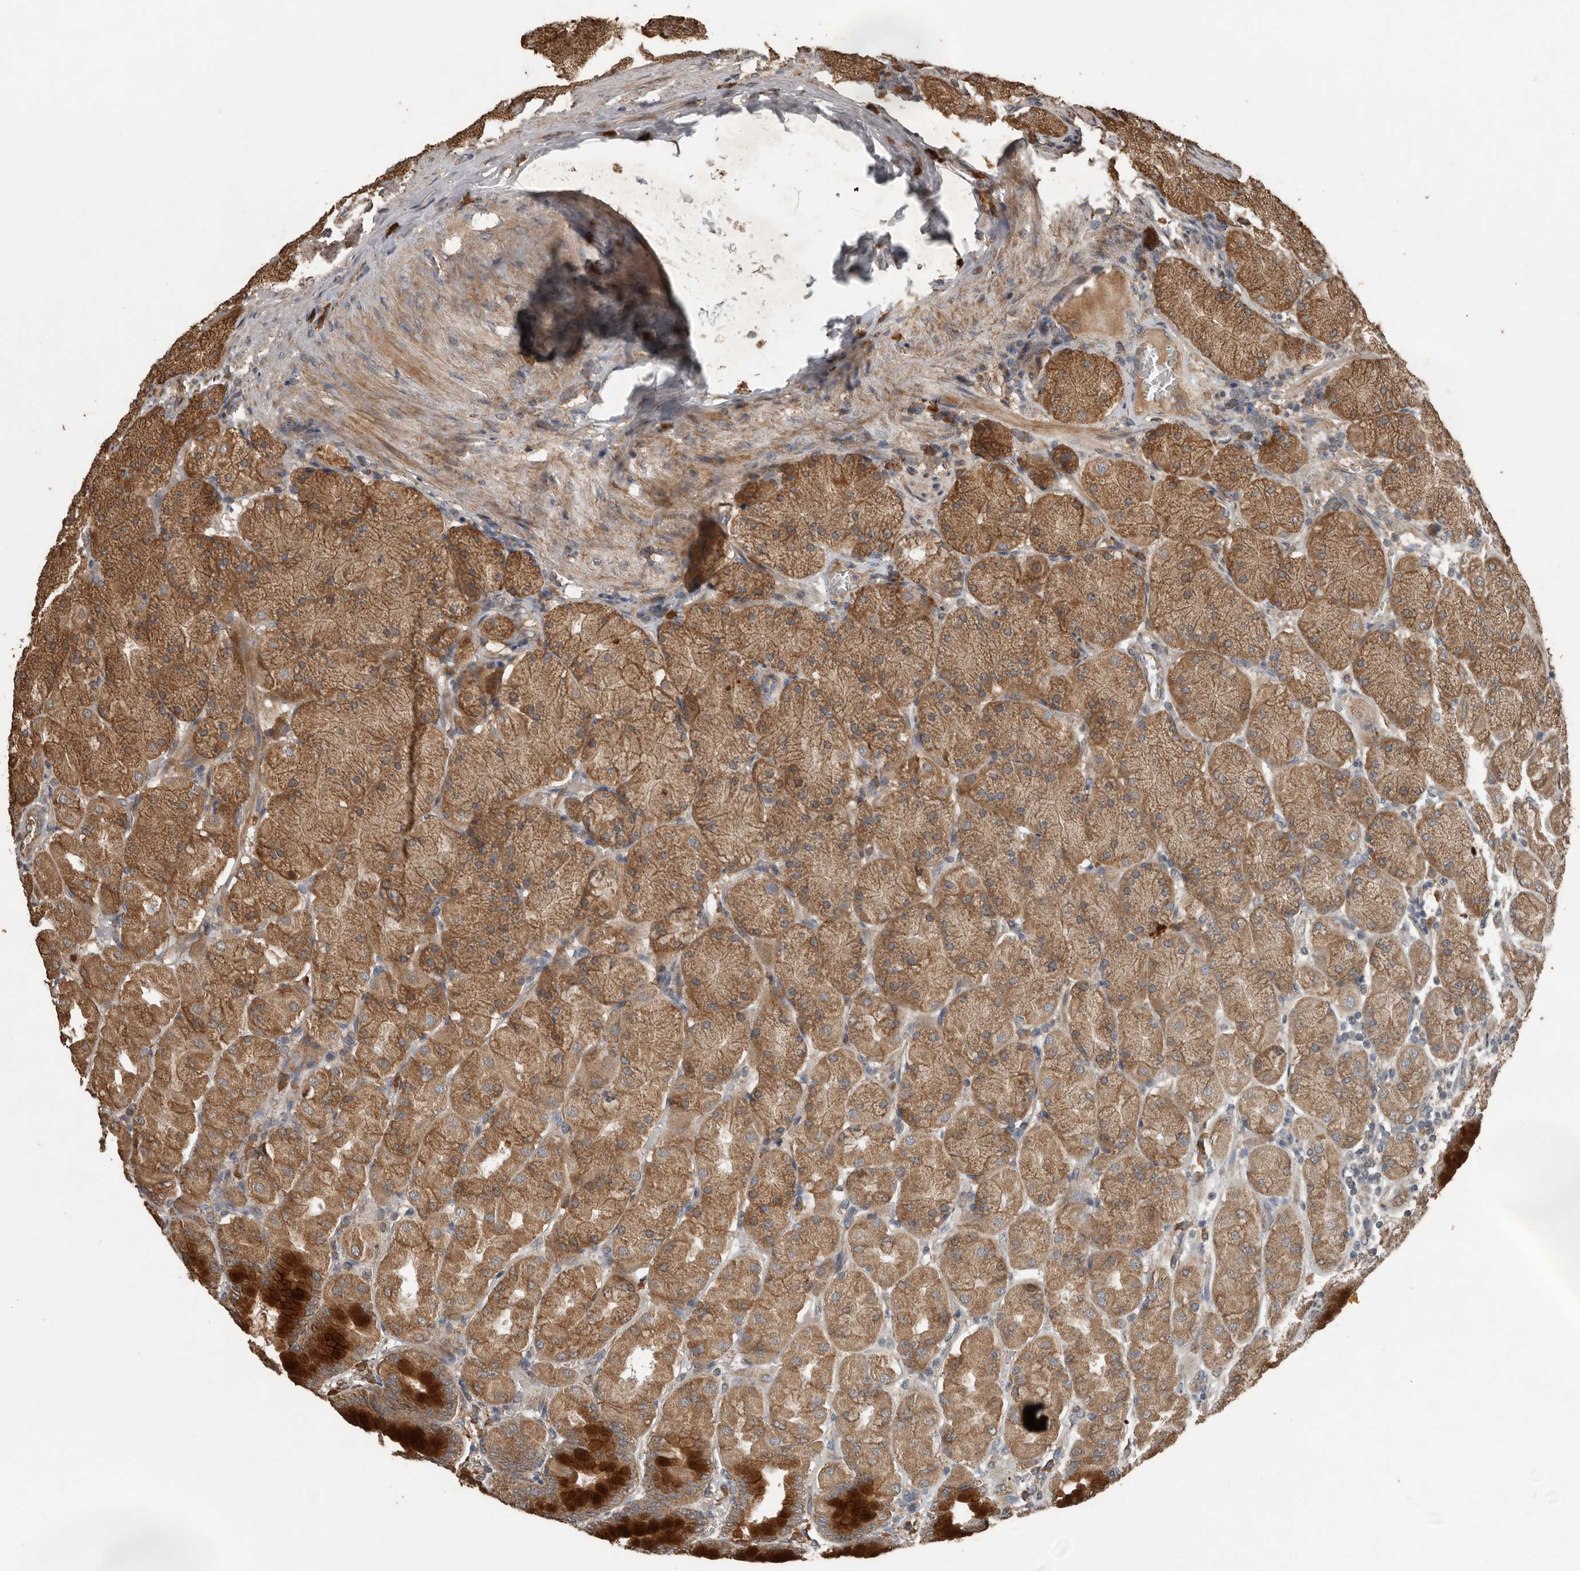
{"staining": {"intensity": "moderate", "quantity": ">75%", "location": "cytoplasmic/membranous"}, "tissue": "stomach", "cell_type": "Glandular cells", "image_type": "normal", "snomed": [{"axis": "morphology", "description": "Normal tissue, NOS"}, {"axis": "topography", "description": "Stomach, upper"}], "caption": "Immunohistochemical staining of benign stomach shows medium levels of moderate cytoplasmic/membranous expression in about >75% of glandular cells.", "gene": "RNF207", "patient": {"sex": "female", "age": 56}}